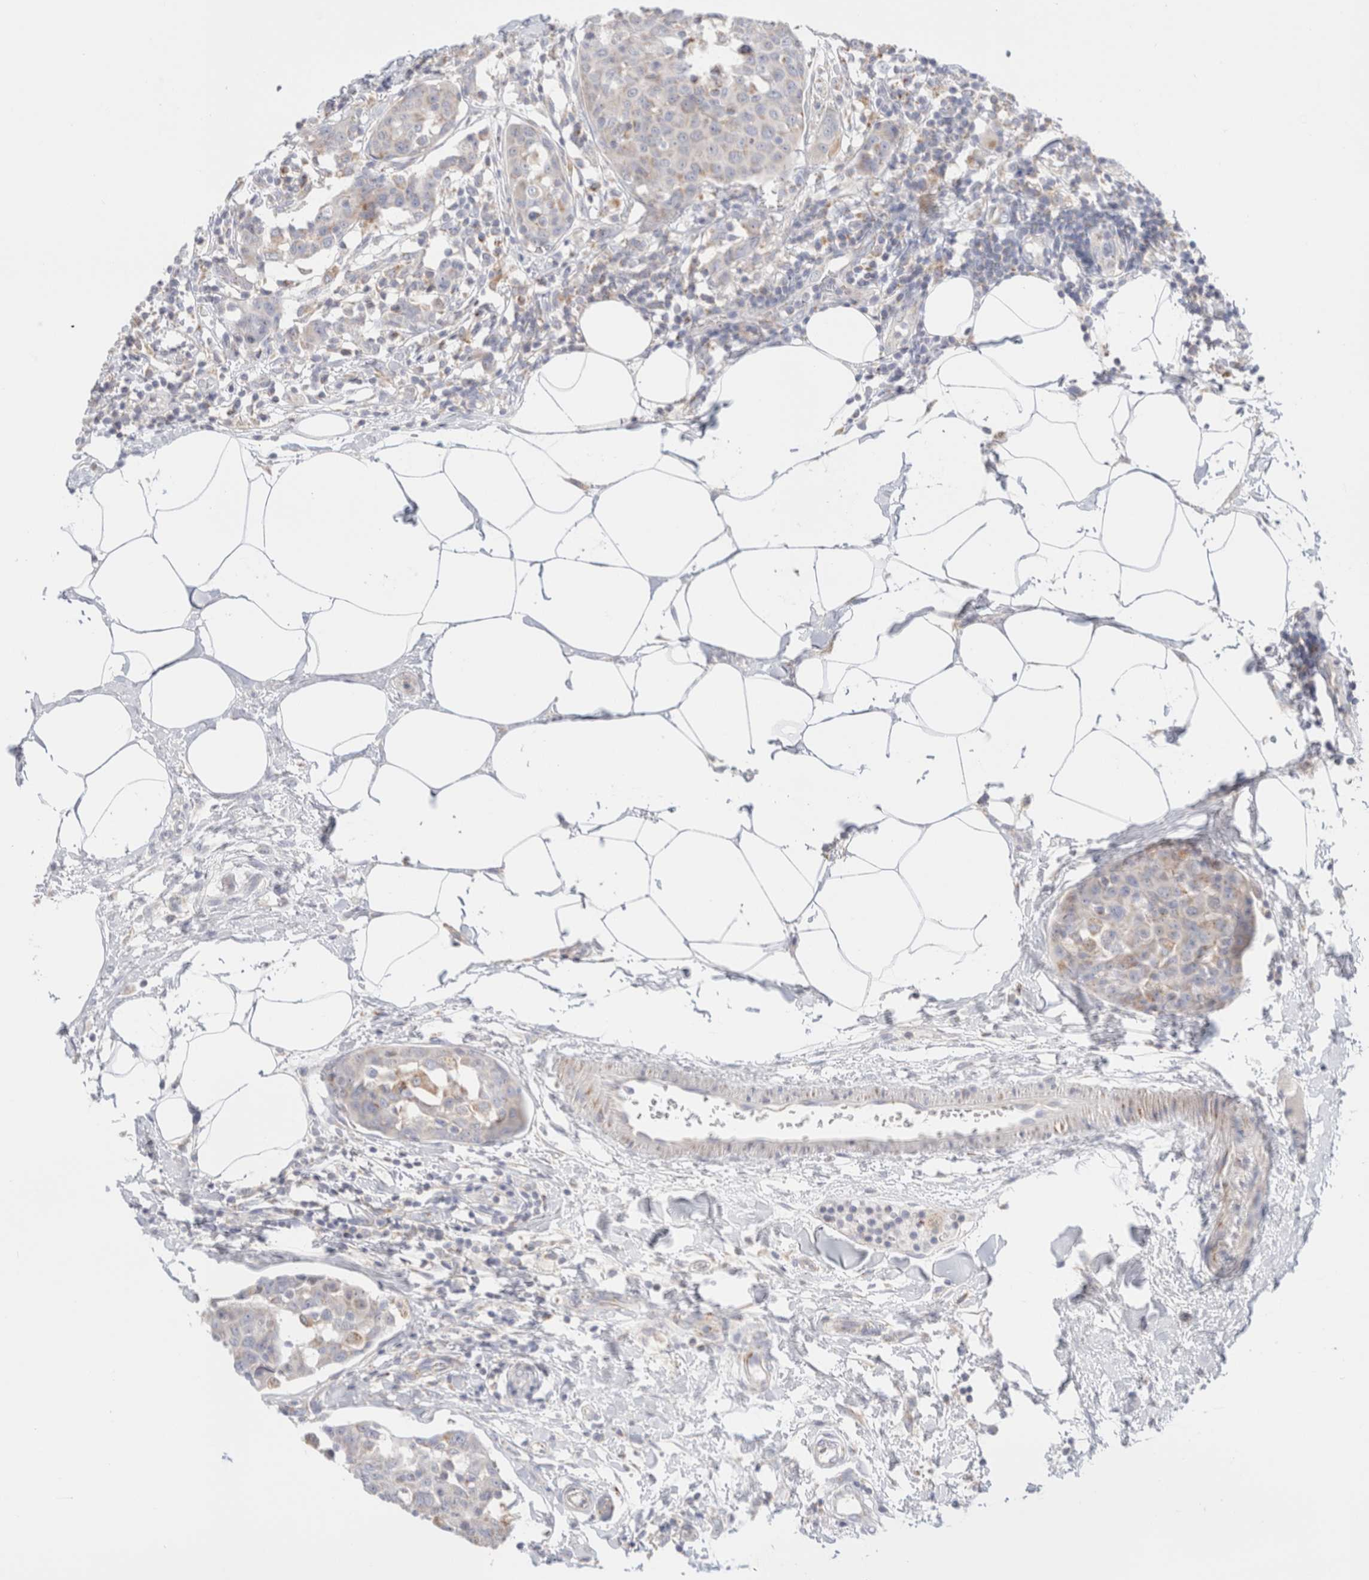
{"staining": {"intensity": "negative", "quantity": "none", "location": "none"}, "tissue": "breast cancer", "cell_type": "Tumor cells", "image_type": "cancer", "snomed": [{"axis": "morphology", "description": "Normal tissue, NOS"}, {"axis": "morphology", "description": "Duct carcinoma"}, {"axis": "topography", "description": "Breast"}], "caption": "Human intraductal carcinoma (breast) stained for a protein using IHC displays no positivity in tumor cells.", "gene": "ATP6V1C1", "patient": {"sex": "female", "age": 37}}